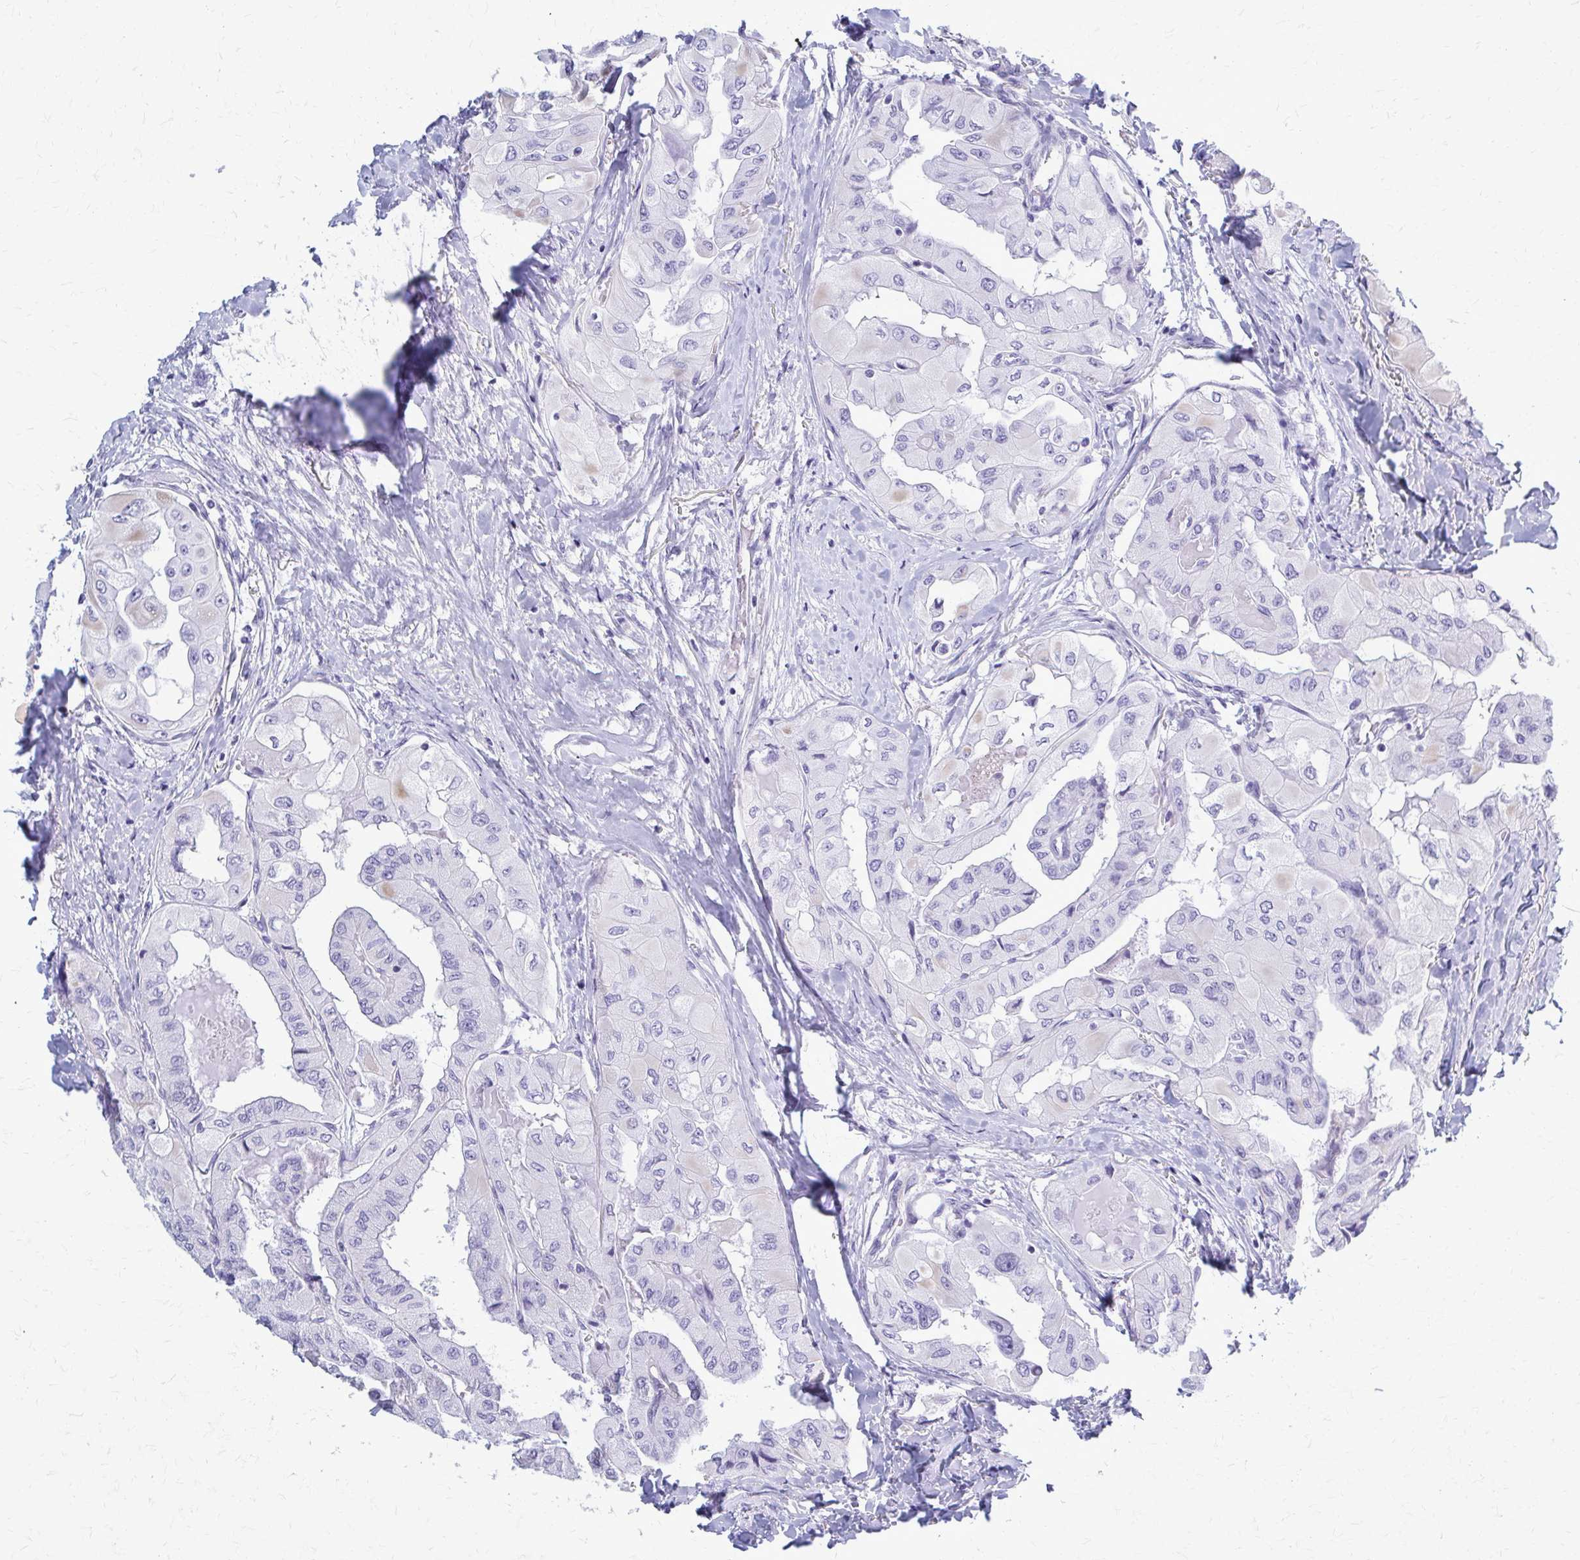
{"staining": {"intensity": "negative", "quantity": "none", "location": "none"}, "tissue": "thyroid cancer", "cell_type": "Tumor cells", "image_type": "cancer", "snomed": [{"axis": "morphology", "description": "Normal tissue, NOS"}, {"axis": "morphology", "description": "Papillary adenocarcinoma, NOS"}, {"axis": "topography", "description": "Thyroid gland"}], "caption": "DAB immunohistochemical staining of thyroid papillary adenocarcinoma exhibits no significant positivity in tumor cells.", "gene": "GFAP", "patient": {"sex": "female", "age": 59}}